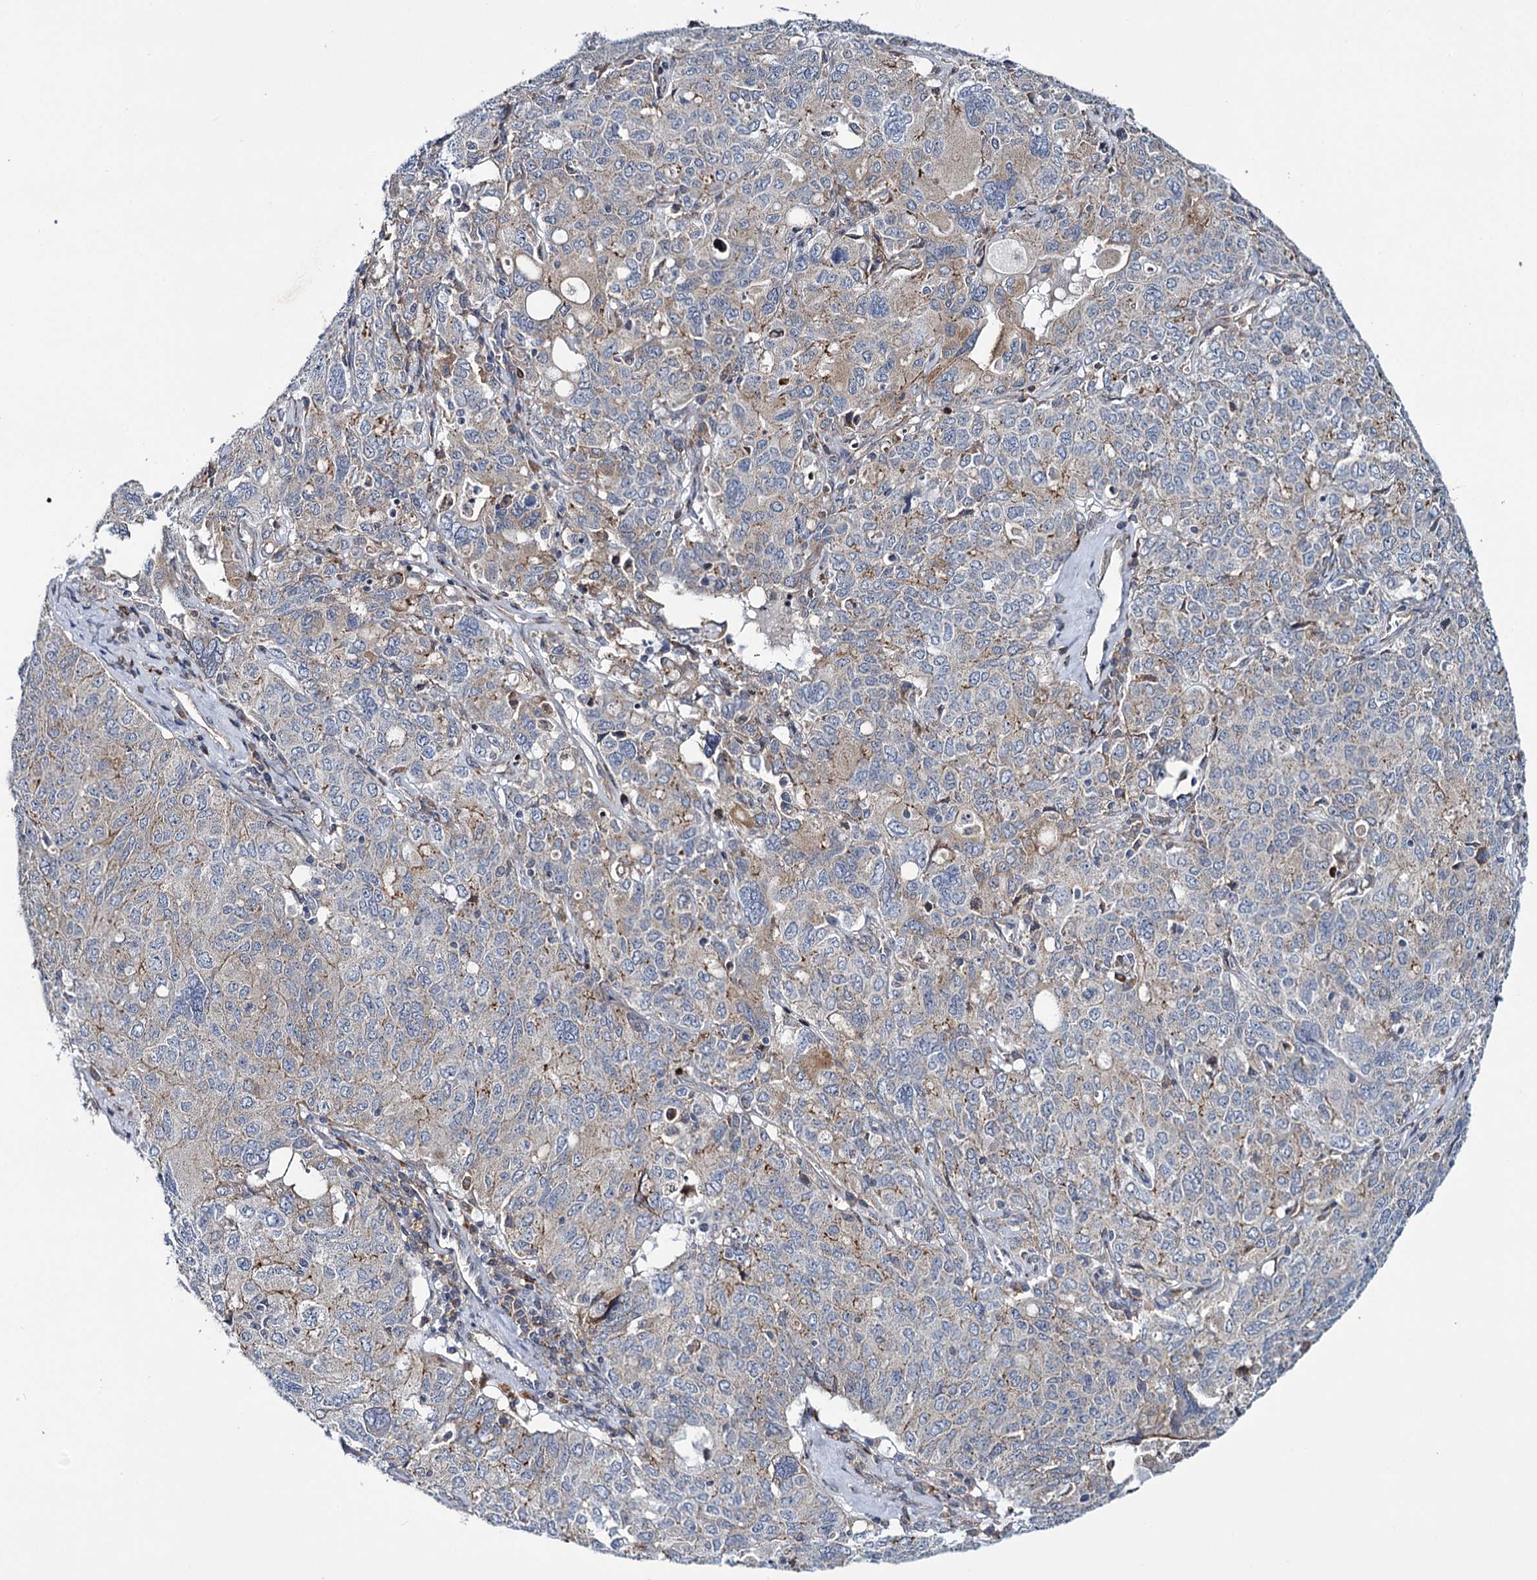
{"staining": {"intensity": "weak", "quantity": "<25%", "location": "cytoplasmic/membranous"}, "tissue": "ovarian cancer", "cell_type": "Tumor cells", "image_type": "cancer", "snomed": [{"axis": "morphology", "description": "Carcinoma, endometroid"}, {"axis": "topography", "description": "Ovary"}], "caption": "Human endometroid carcinoma (ovarian) stained for a protein using immunohistochemistry (IHC) exhibits no staining in tumor cells.", "gene": "MBLAC2", "patient": {"sex": "female", "age": 62}}